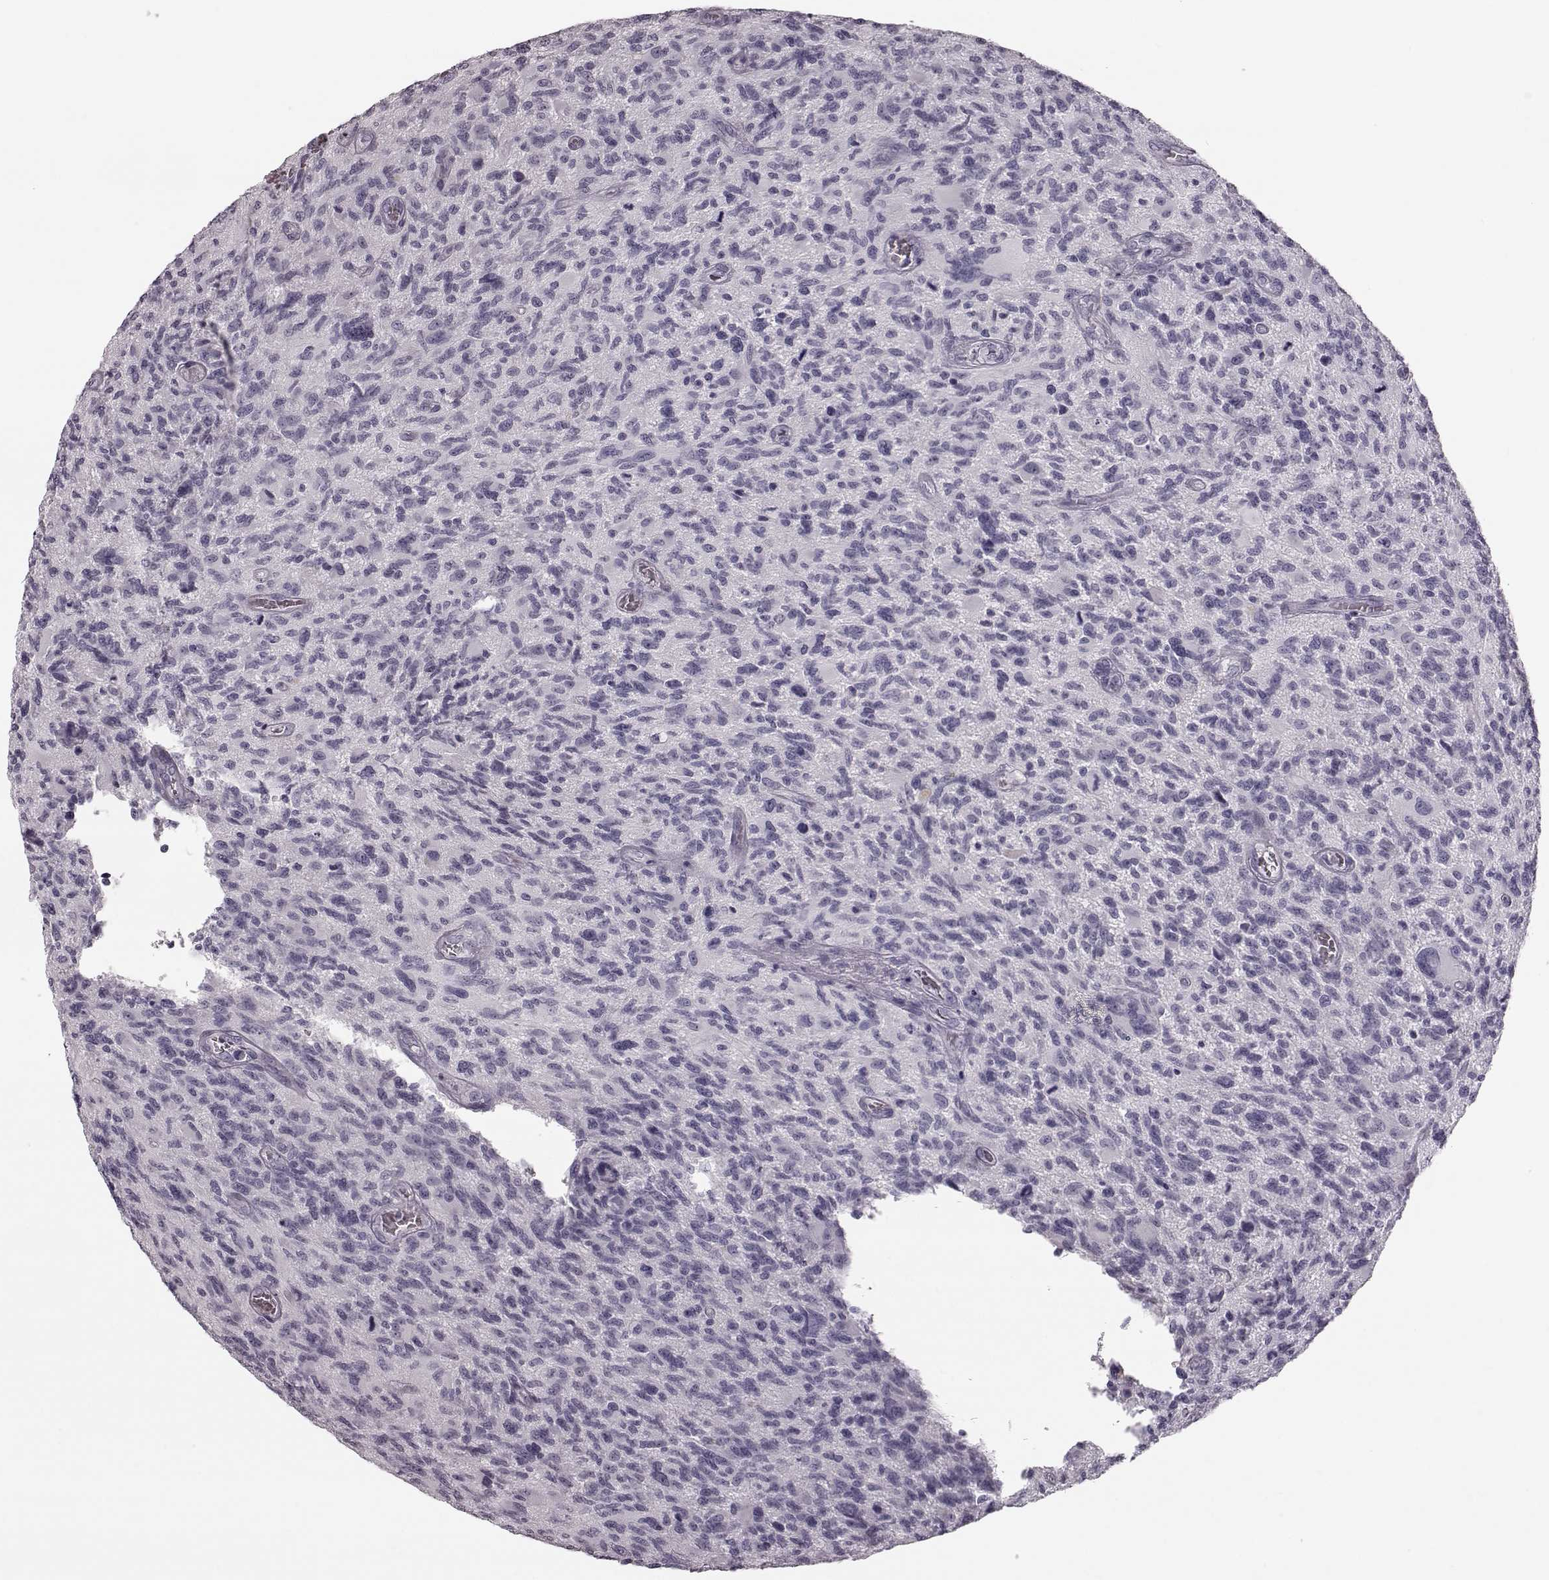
{"staining": {"intensity": "negative", "quantity": "none", "location": "none"}, "tissue": "glioma", "cell_type": "Tumor cells", "image_type": "cancer", "snomed": [{"axis": "morphology", "description": "Glioma, malignant, NOS"}, {"axis": "morphology", "description": "Glioma, malignant, High grade"}, {"axis": "topography", "description": "Brain"}], "caption": "Immunohistochemical staining of human glioma (malignant) reveals no significant expression in tumor cells.", "gene": "ZNF433", "patient": {"sex": "female", "age": 71}}